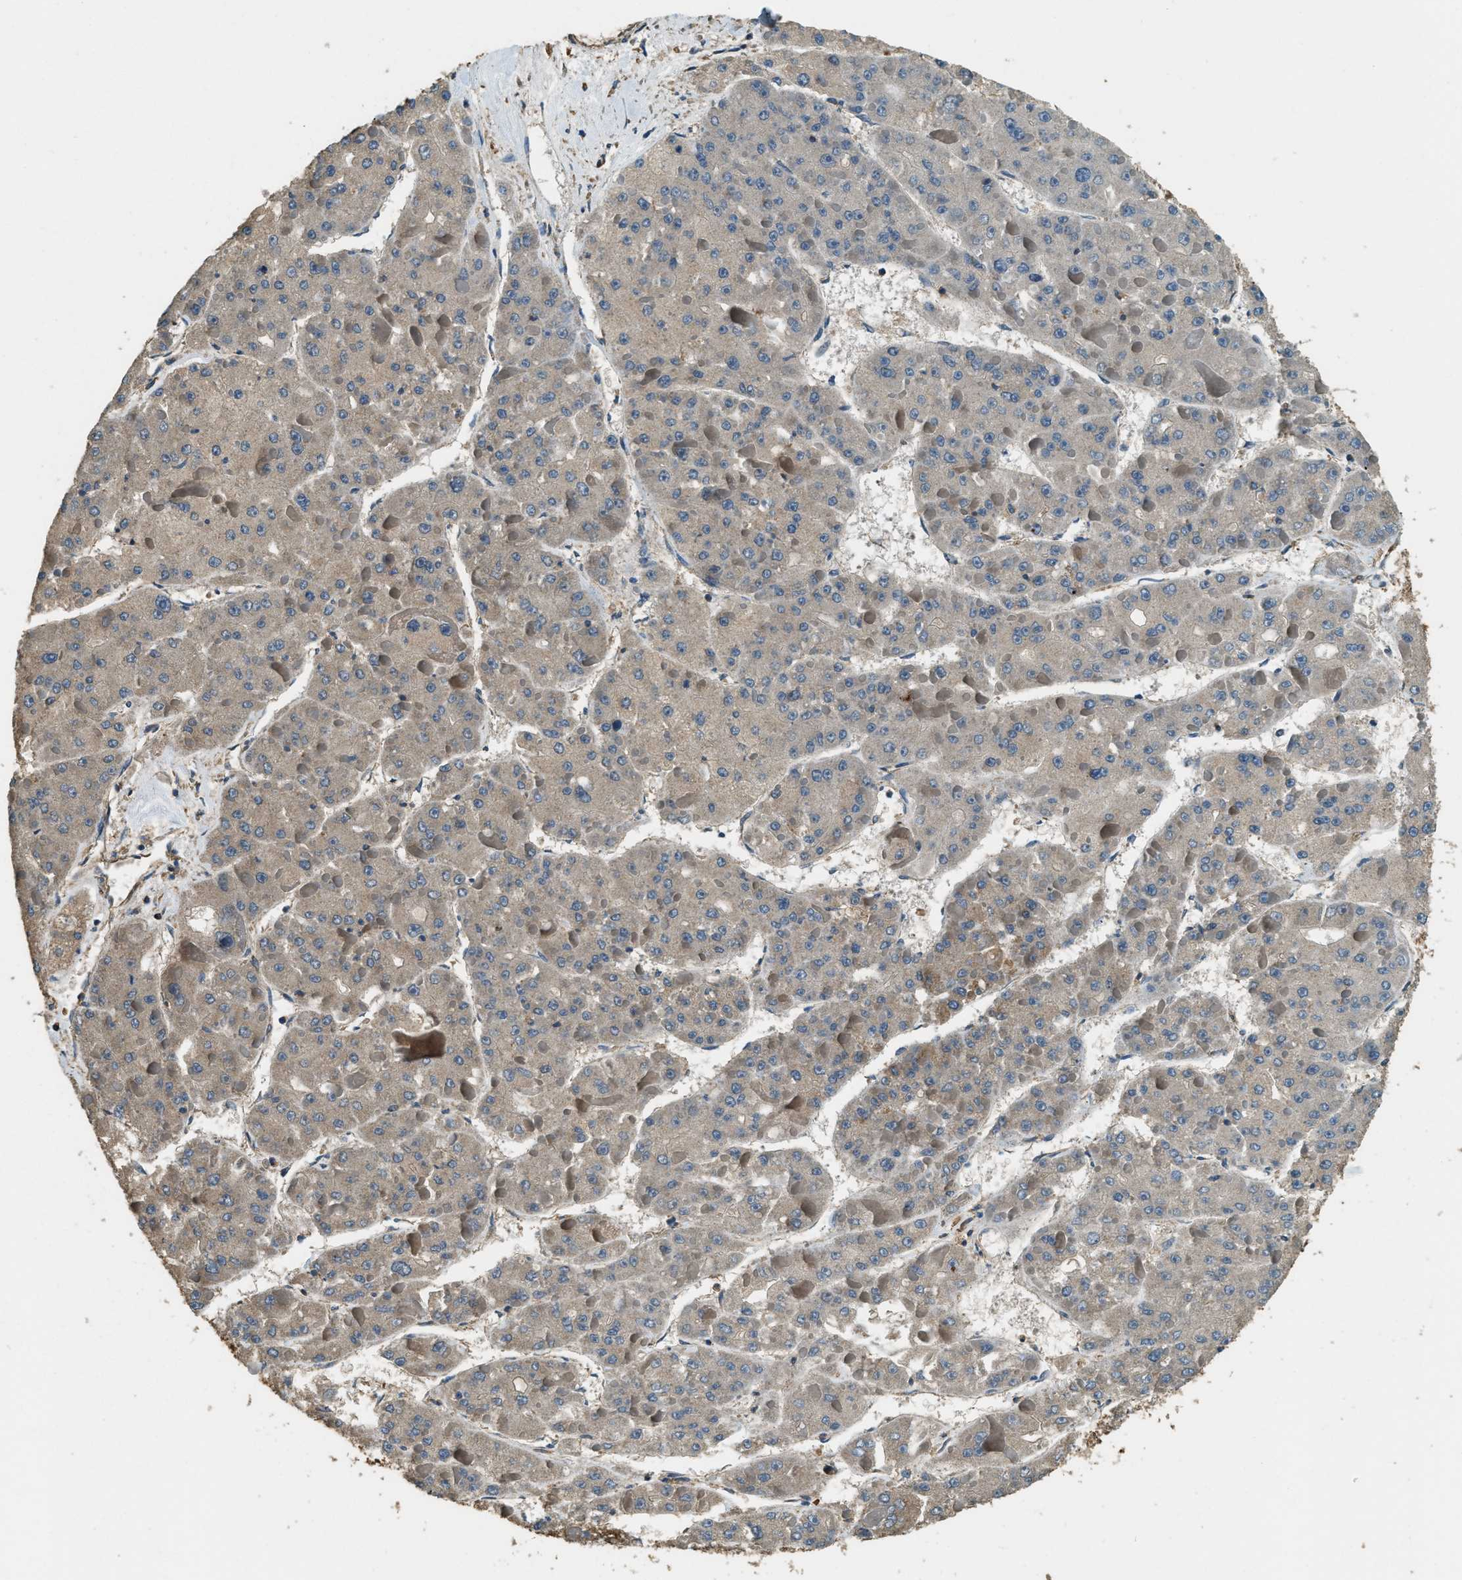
{"staining": {"intensity": "weak", "quantity": ">75%", "location": "cytoplasmic/membranous"}, "tissue": "liver cancer", "cell_type": "Tumor cells", "image_type": "cancer", "snomed": [{"axis": "morphology", "description": "Carcinoma, Hepatocellular, NOS"}, {"axis": "topography", "description": "Liver"}], "caption": "Immunohistochemistry (IHC) photomicrograph of neoplastic tissue: human liver hepatocellular carcinoma stained using immunohistochemistry shows low levels of weak protein expression localized specifically in the cytoplasmic/membranous of tumor cells, appearing as a cytoplasmic/membranous brown color.", "gene": "ERGIC1", "patient": {"sex": "female", "age": 73}}